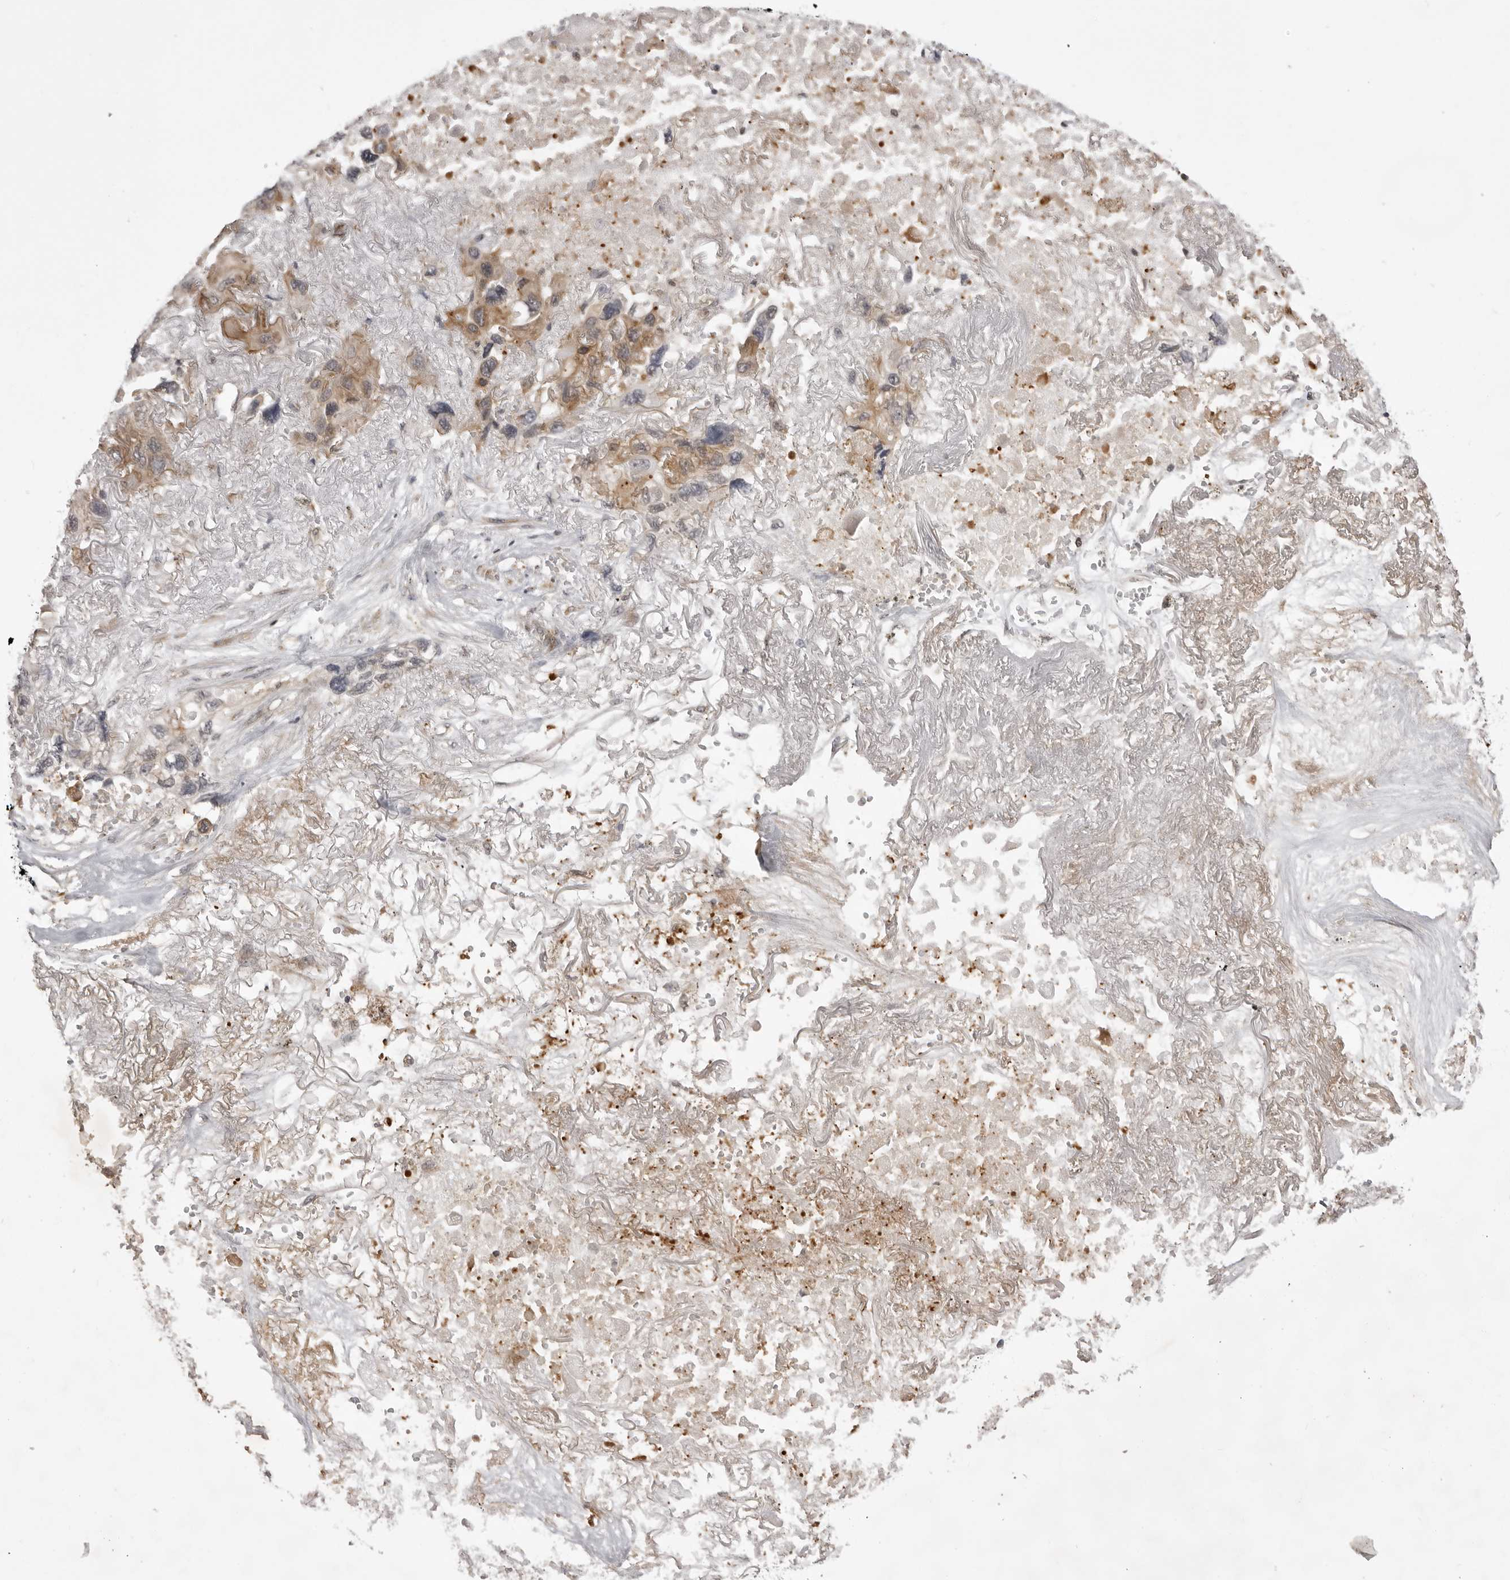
{"staining": {"intensity": "moderate", "quantity": ">75%", "location": "cytoplasmic/membranous"}, "tissue": "lung cancer", "cell_type": "Tumor cells", "image_type": "cancer", "snomed": [{"axis": "morphology", "description": "Squamous cell carcinoma, NOS"}, {"axis": "topography", "description": "Lung"}], "caption": "This photomicrograph demonstrates lung cancer (squamous cell carcinoma) stained with immunohistochemistry to label a protein in brown. The cytoplasmic/membranous of tumor cells show moderate positivity for the protein. Nuclei are counter-stained blue.", "gene": "USP43", "patient": {"sex": "female", "age": 73}}